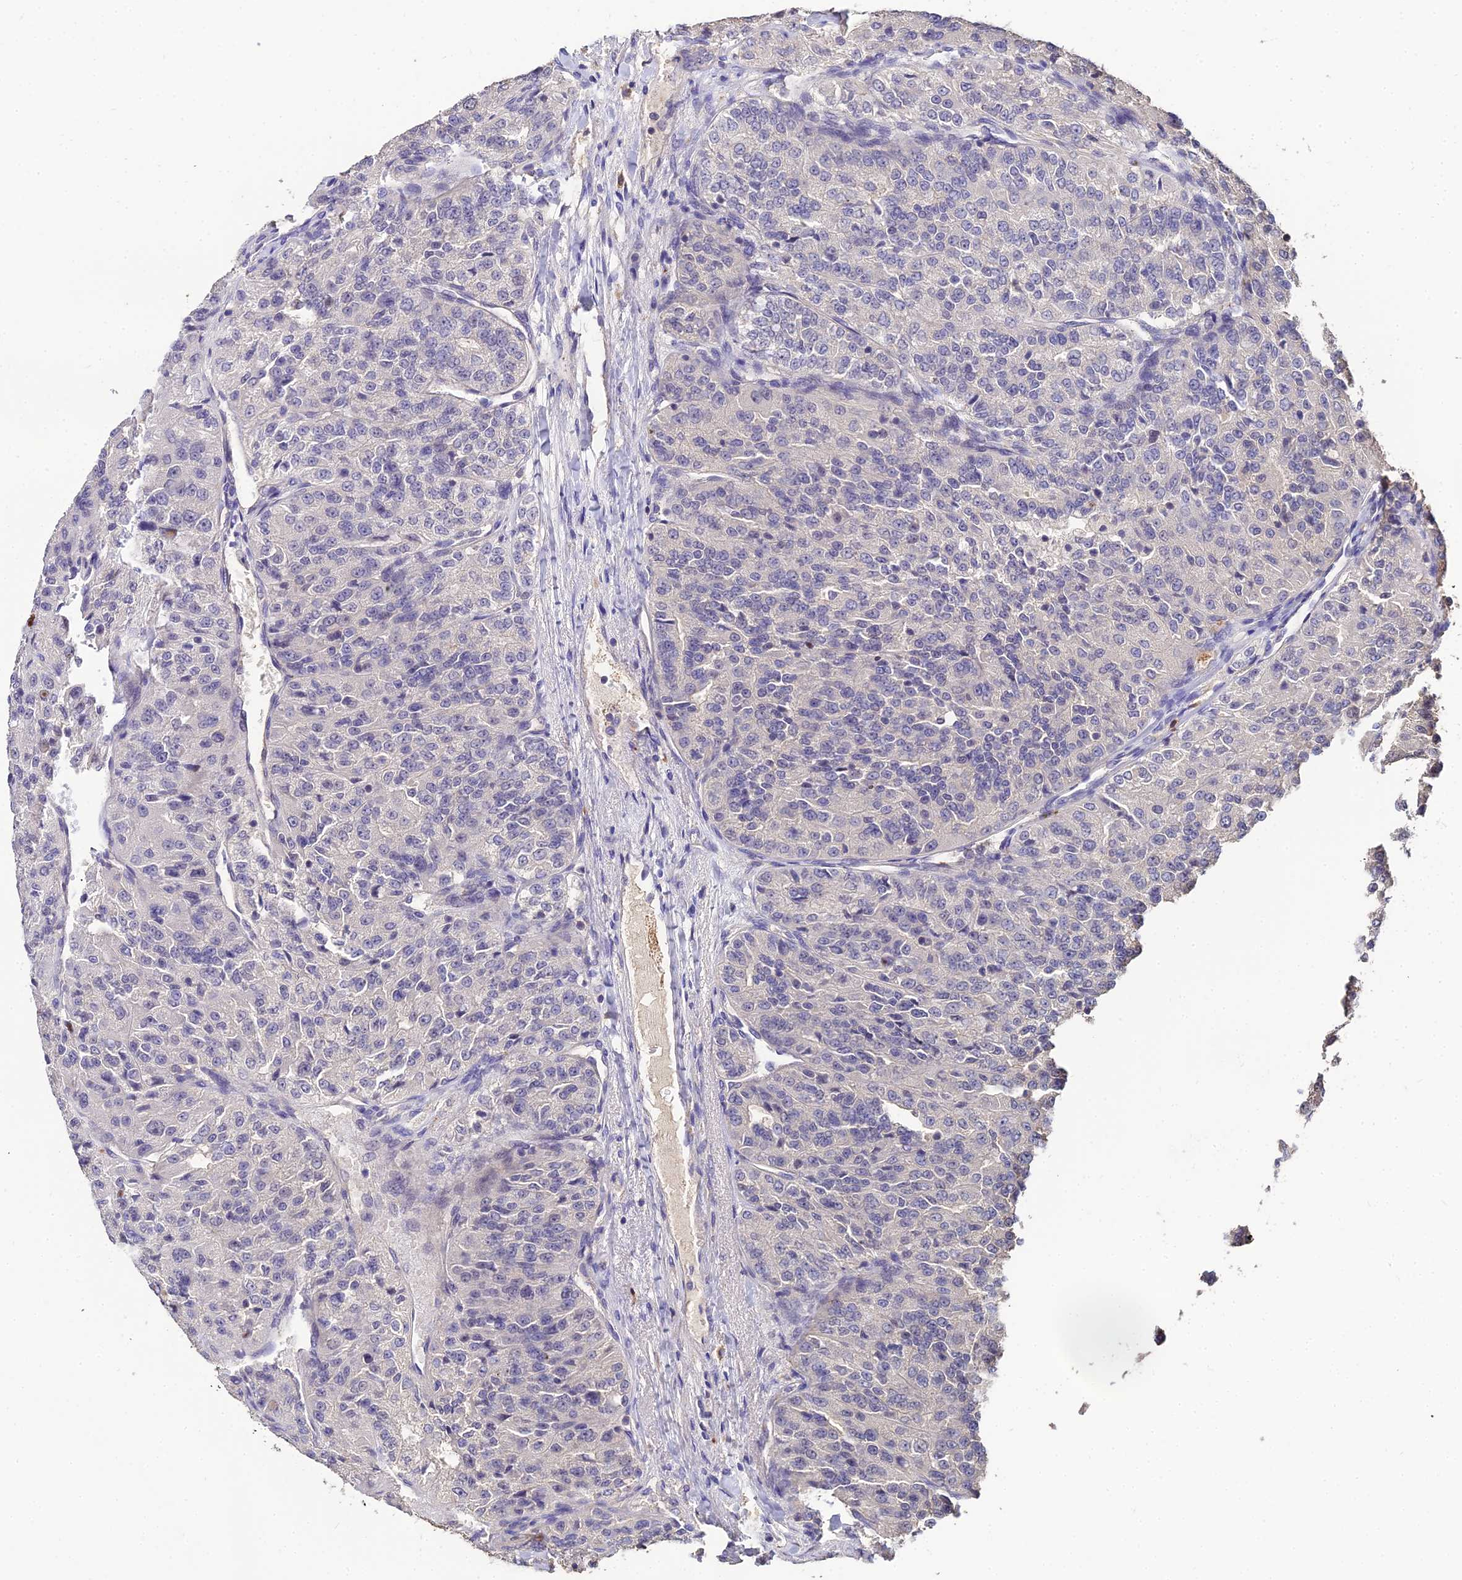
{"staining": {"intensity": "negative", "quantity": "none", "location": "none"}, "tissue": "renal cancer", "cell_type": "Tumor cells", "image_type": "cancer", "snomed": [{"axis": "morphology", "description": "Adenocarcinoma, NOS"}, {"axis": "topography", "description": "Kidney"}], "caption": "Immunohistochemical staining of human renal cancer shows no significant positivity in tumor cells.", "gene": "LSM5", "patient": {"sex": "female", "age": 63}}